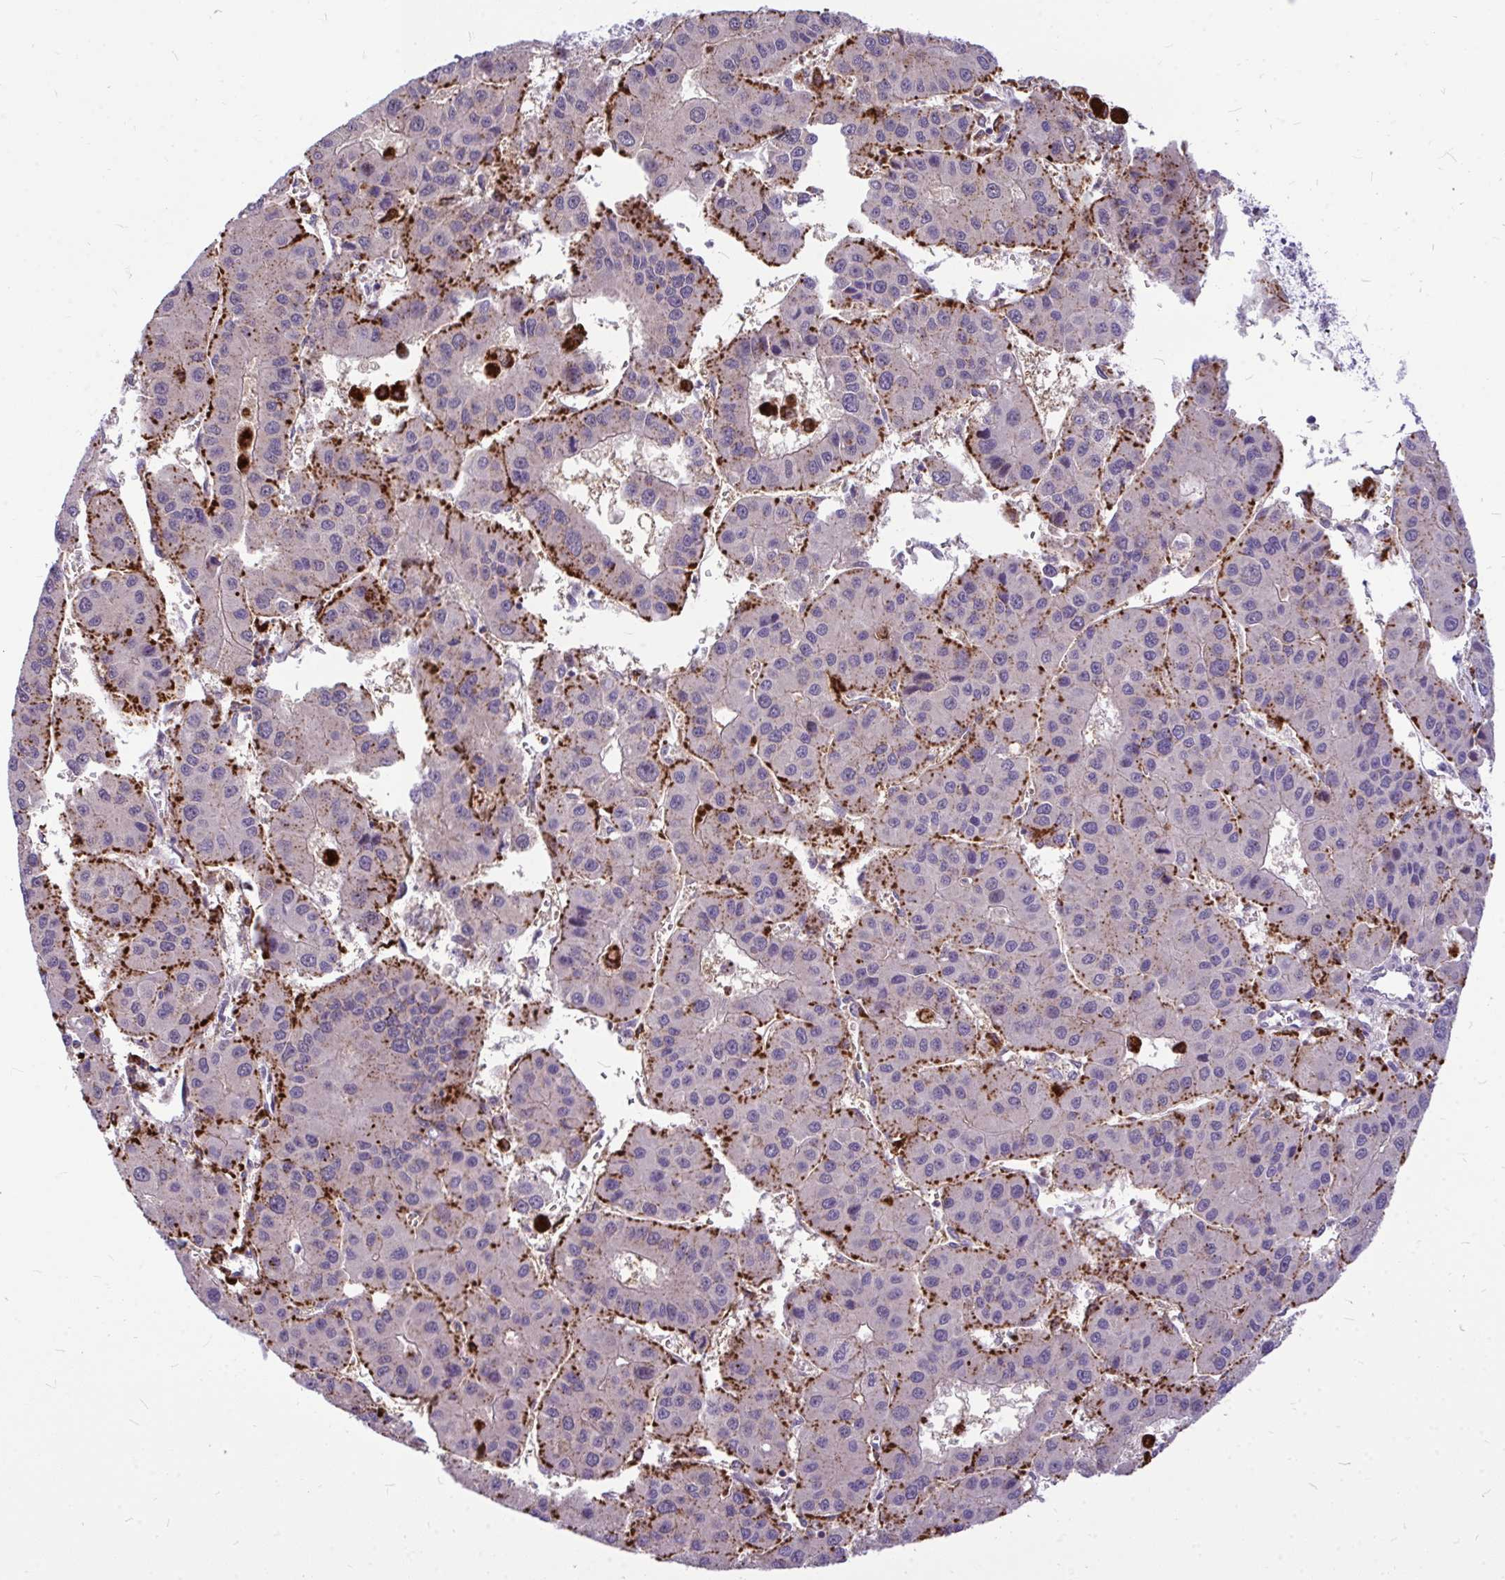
{"staining": {"intensity": "strong", "quantity": "<25%", "location": "cytoplasmic/membranous"}, "tissue": "liver cancer", "cell_type": "Tumor cells", "image_type": "cancer", "snomed": [{"axis": "morphology", "description": "Carcinoma, Hepatocellular, NOS"}, {"axis": "topography", "description": "Liver"}], "caption": "Immunohistochemistry photomicrograph of neoplastic tissue: human liver hepatocellular carcinoma stained using IHC exhibits medium levels of strong protein expression localized specifically in the cytoplasmic/membranous of tumor cells, appearing as a cytoplasmic/membranous brown color.", "gene": "ZSCAN25", "patient": {"sex": "male", "age": 73}}